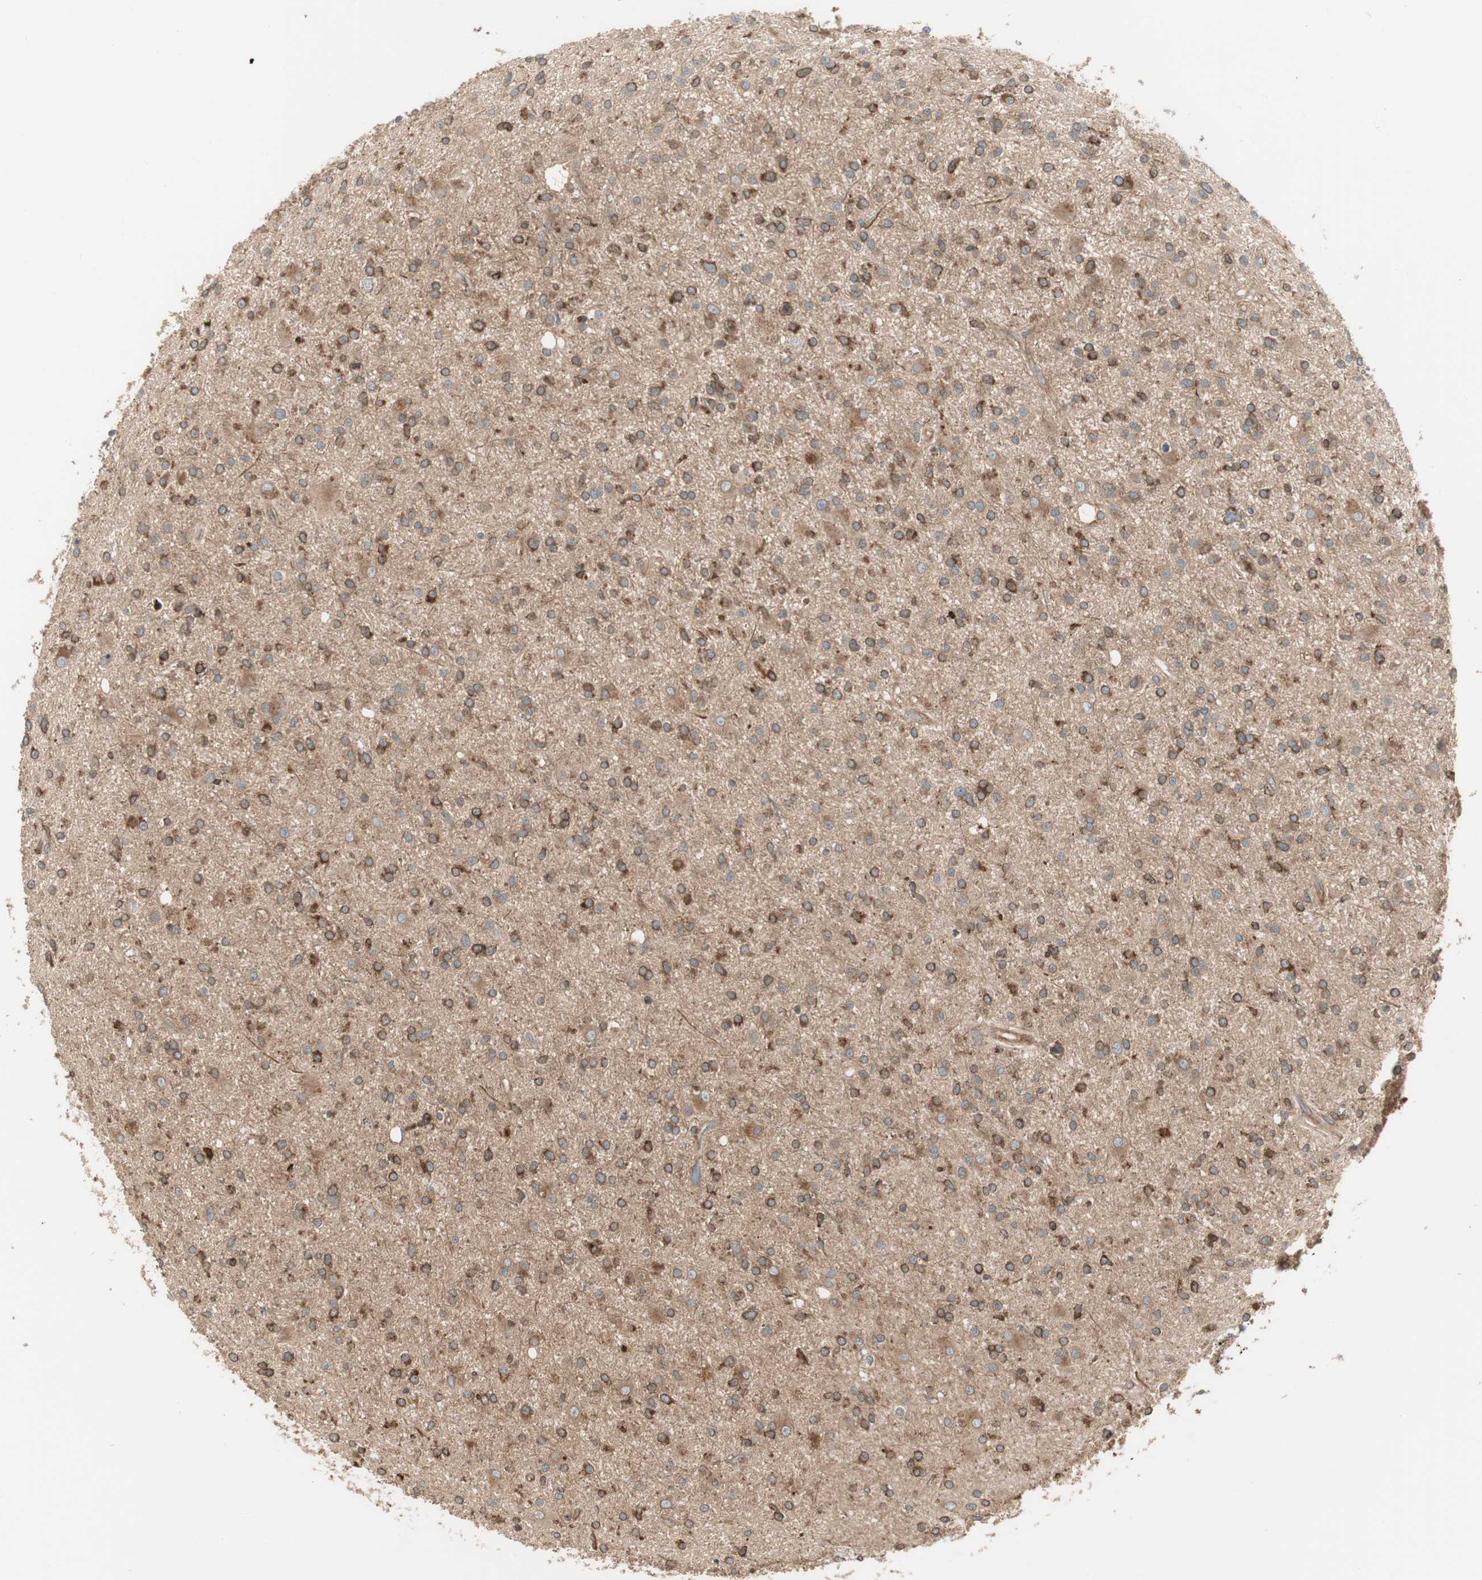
{"staining": {"intensity": "strong", "quantity": ">75%", "location": "cytoplasmic/membranous"}, "tissue": "glioma", "cell_type": "Tumor cells", "image_type": "cancer", "snomed": [{"axis": "morphology", "description": "Glioma, malignant, High grade"}, {"axis": "topography", "description": "Brain"}], "caption": "Glioma stained for a protein shows strong cytoplasmic/membranous positivity in tumor cells.", "gene": "PRKG1", "patient": {"sex": "male", "age": 33}}